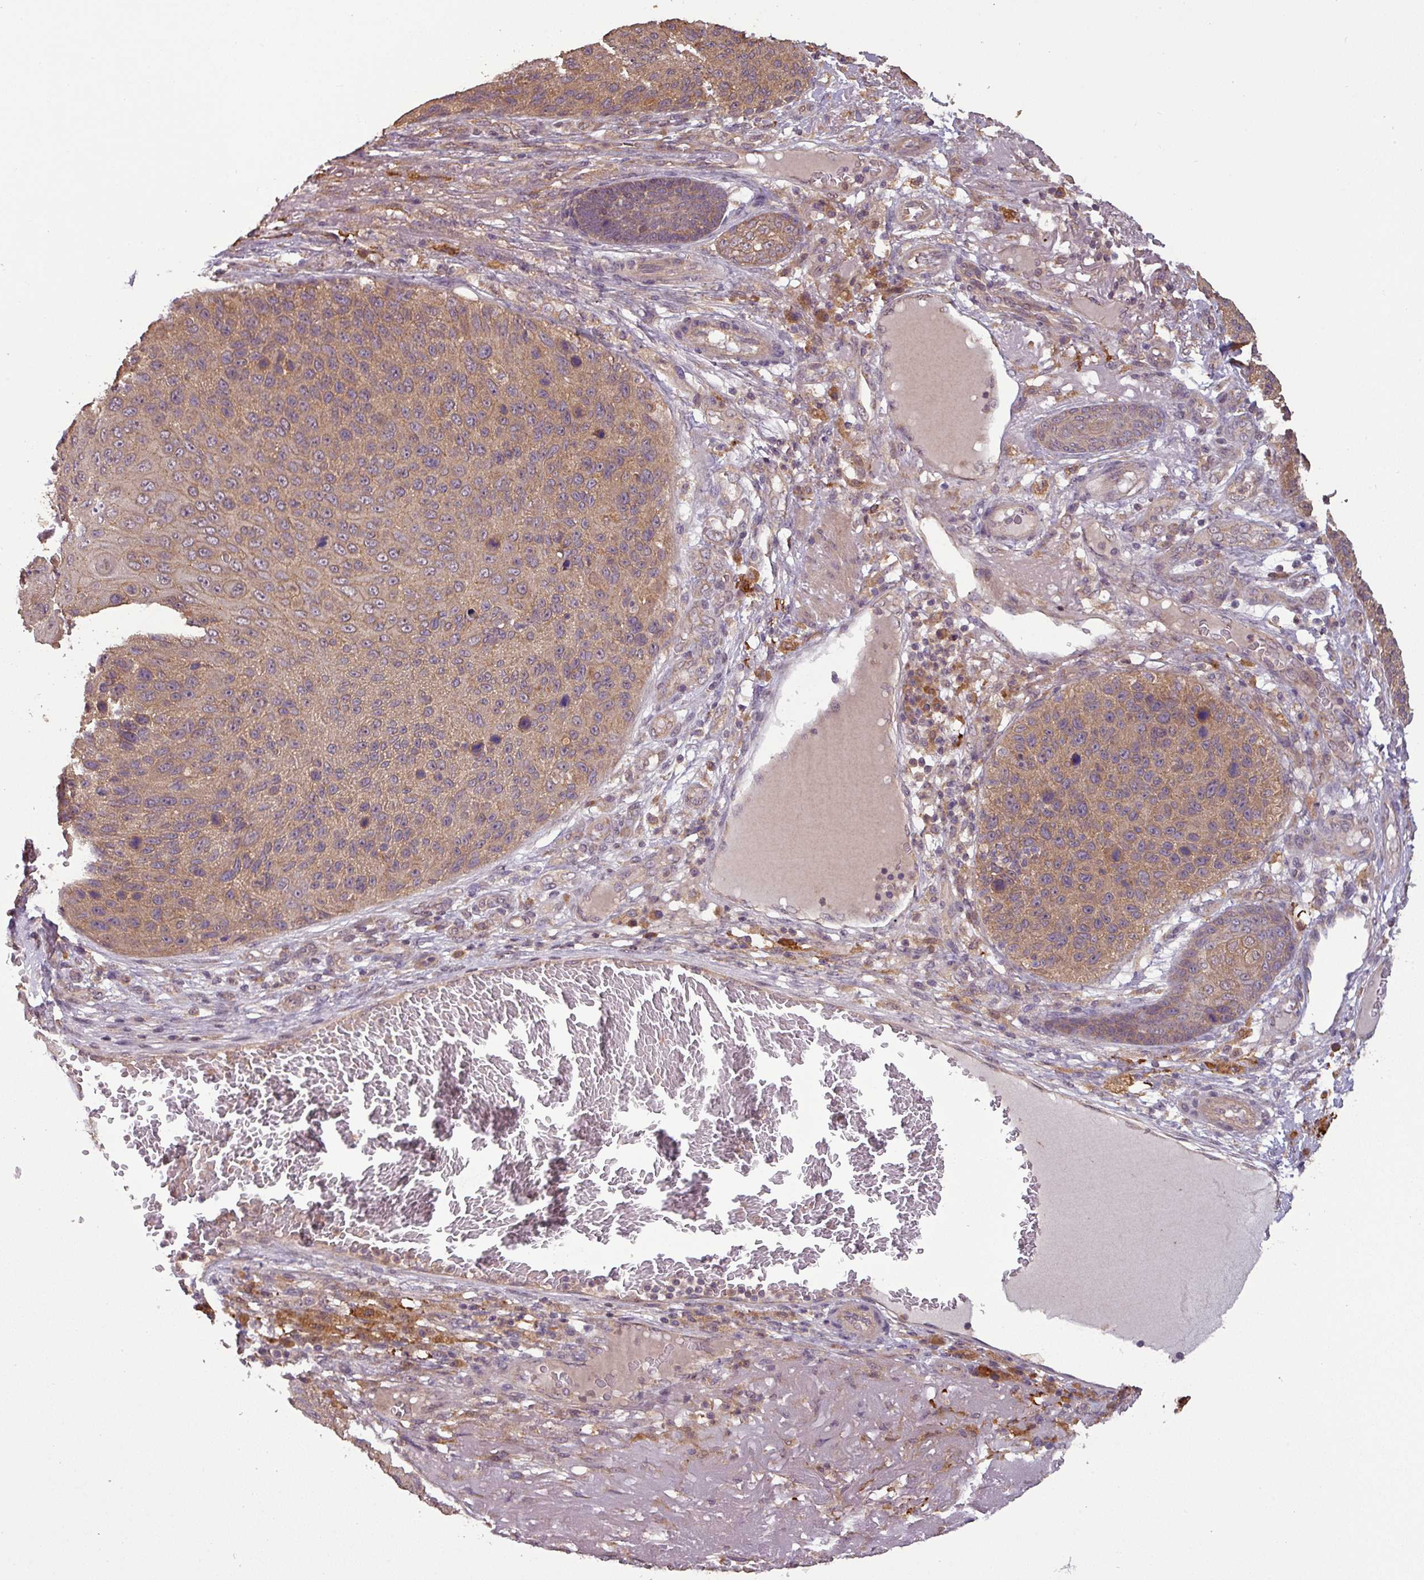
{"staining": {"intensity": "weak", "quantity": ">75%", "location": "cytoplasmic/membranous"}, "tissue": "skin cancer", "cell_type": "Tumor cells", "image_type": "cancer", "snomed": [{"axis": "morphology", "description": "Squamous cell carcinoma, NOS"}, {"axis": "topography", "description": "Skin"}], "caption": "This micrograph demonstrates immunohistochemistry (IHC) staining of human skin cancer, with low weak cytoplasmic/membranous staining in about >75% of tumor cells.", "gene": "NT5C3A", "patient": {"sex": "female", "age": 88}}